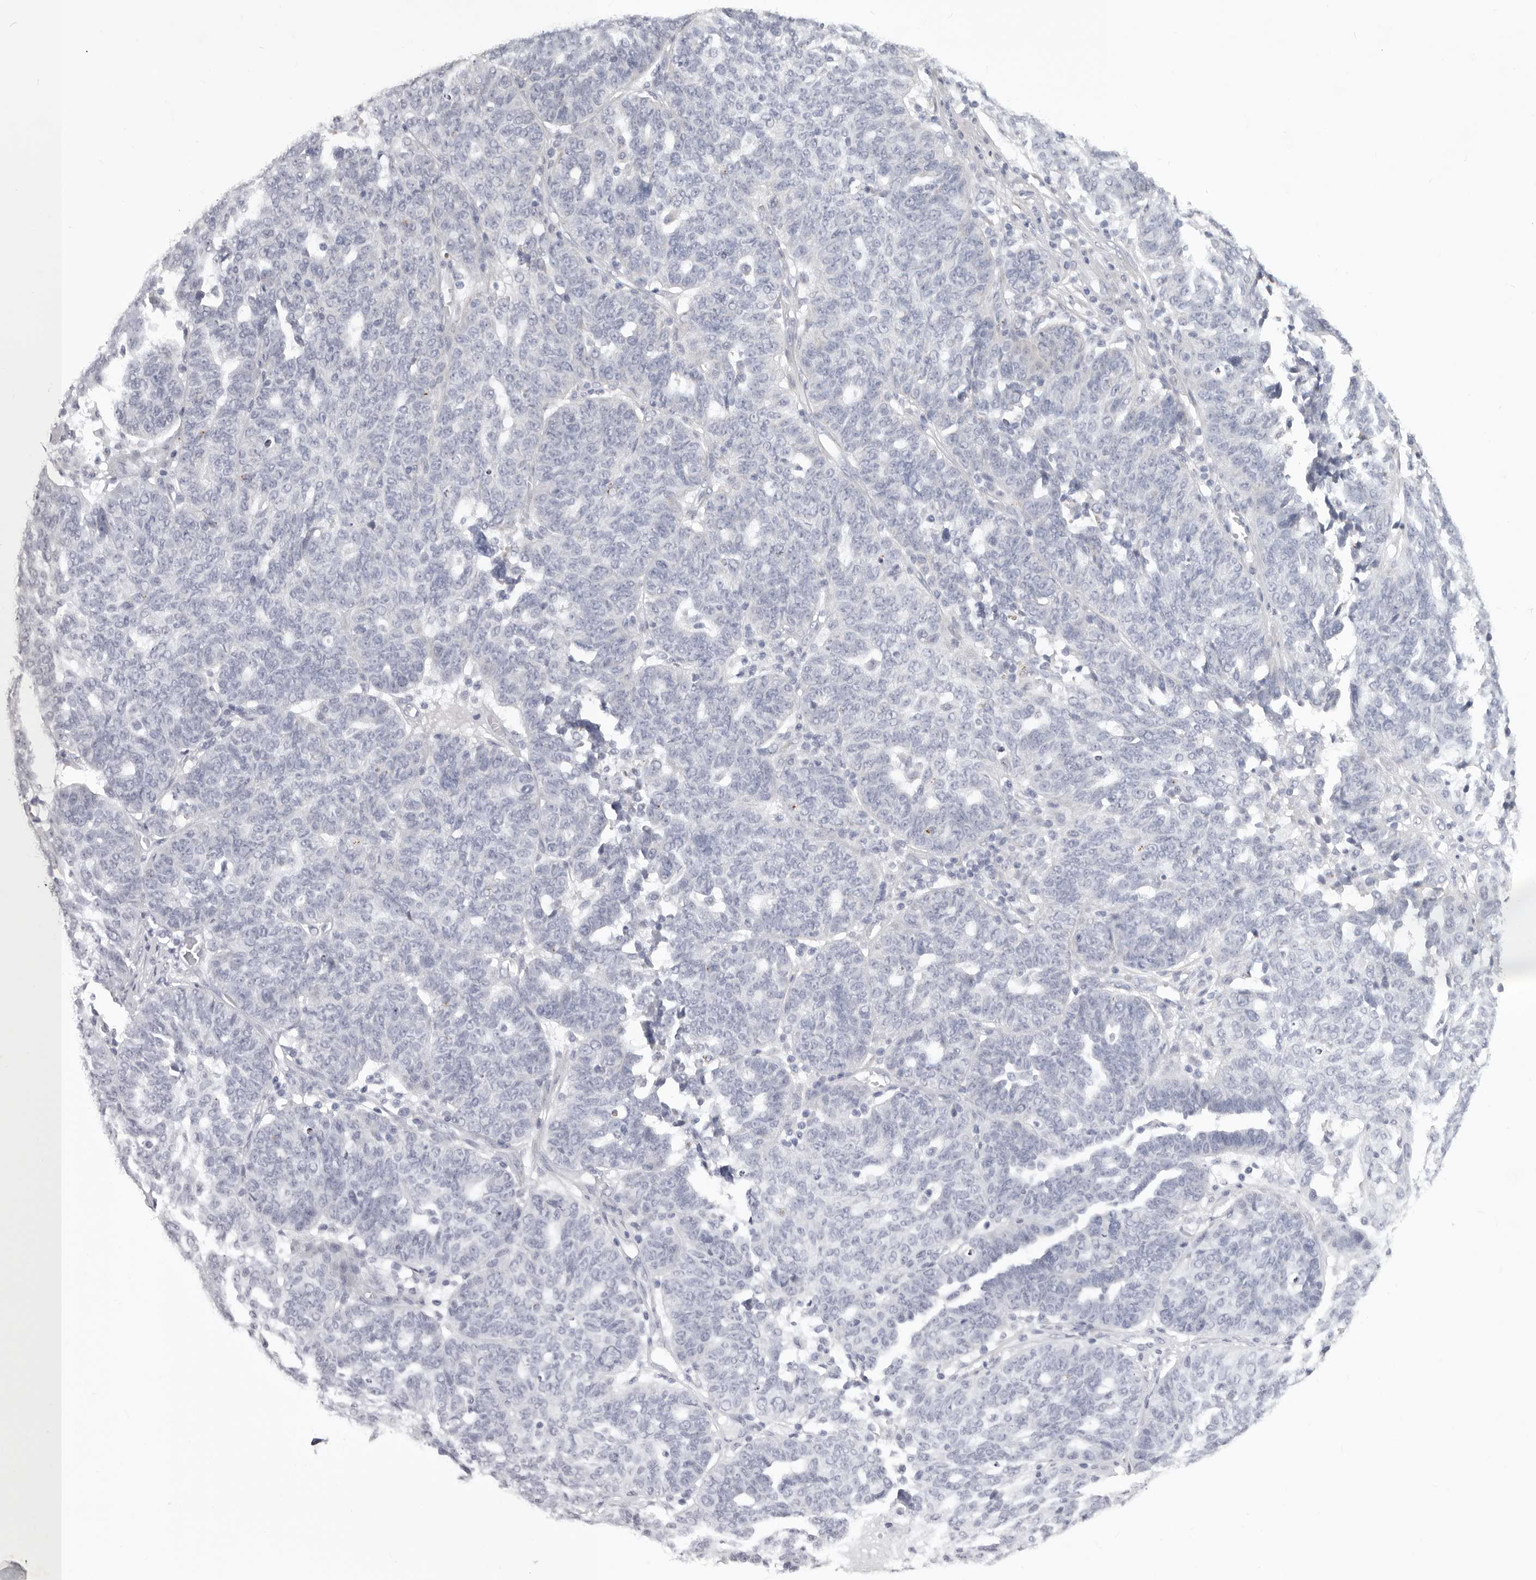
{"staining": {"intensity": "negative", "quantity": "none", "location": "none"}, "tissue": "ovarian cancer", "cell_type": "Tumor cells", "image_type": "cancer", "snomed": [{"axis": "morphology", "description": "Cystadenocarcinoma, serous, NOS"}, {"axis": "topography", "description": "Ovary"}], "caption": "Tumor cells are negative for protein expression in human ovarian cancer. (DAB (3,3'-diaminobenzidine) immunohistochemistry with hematoxylin counter stain).", "gene": "MRPS10", "patient": {"sex": "female", "age": 59}}